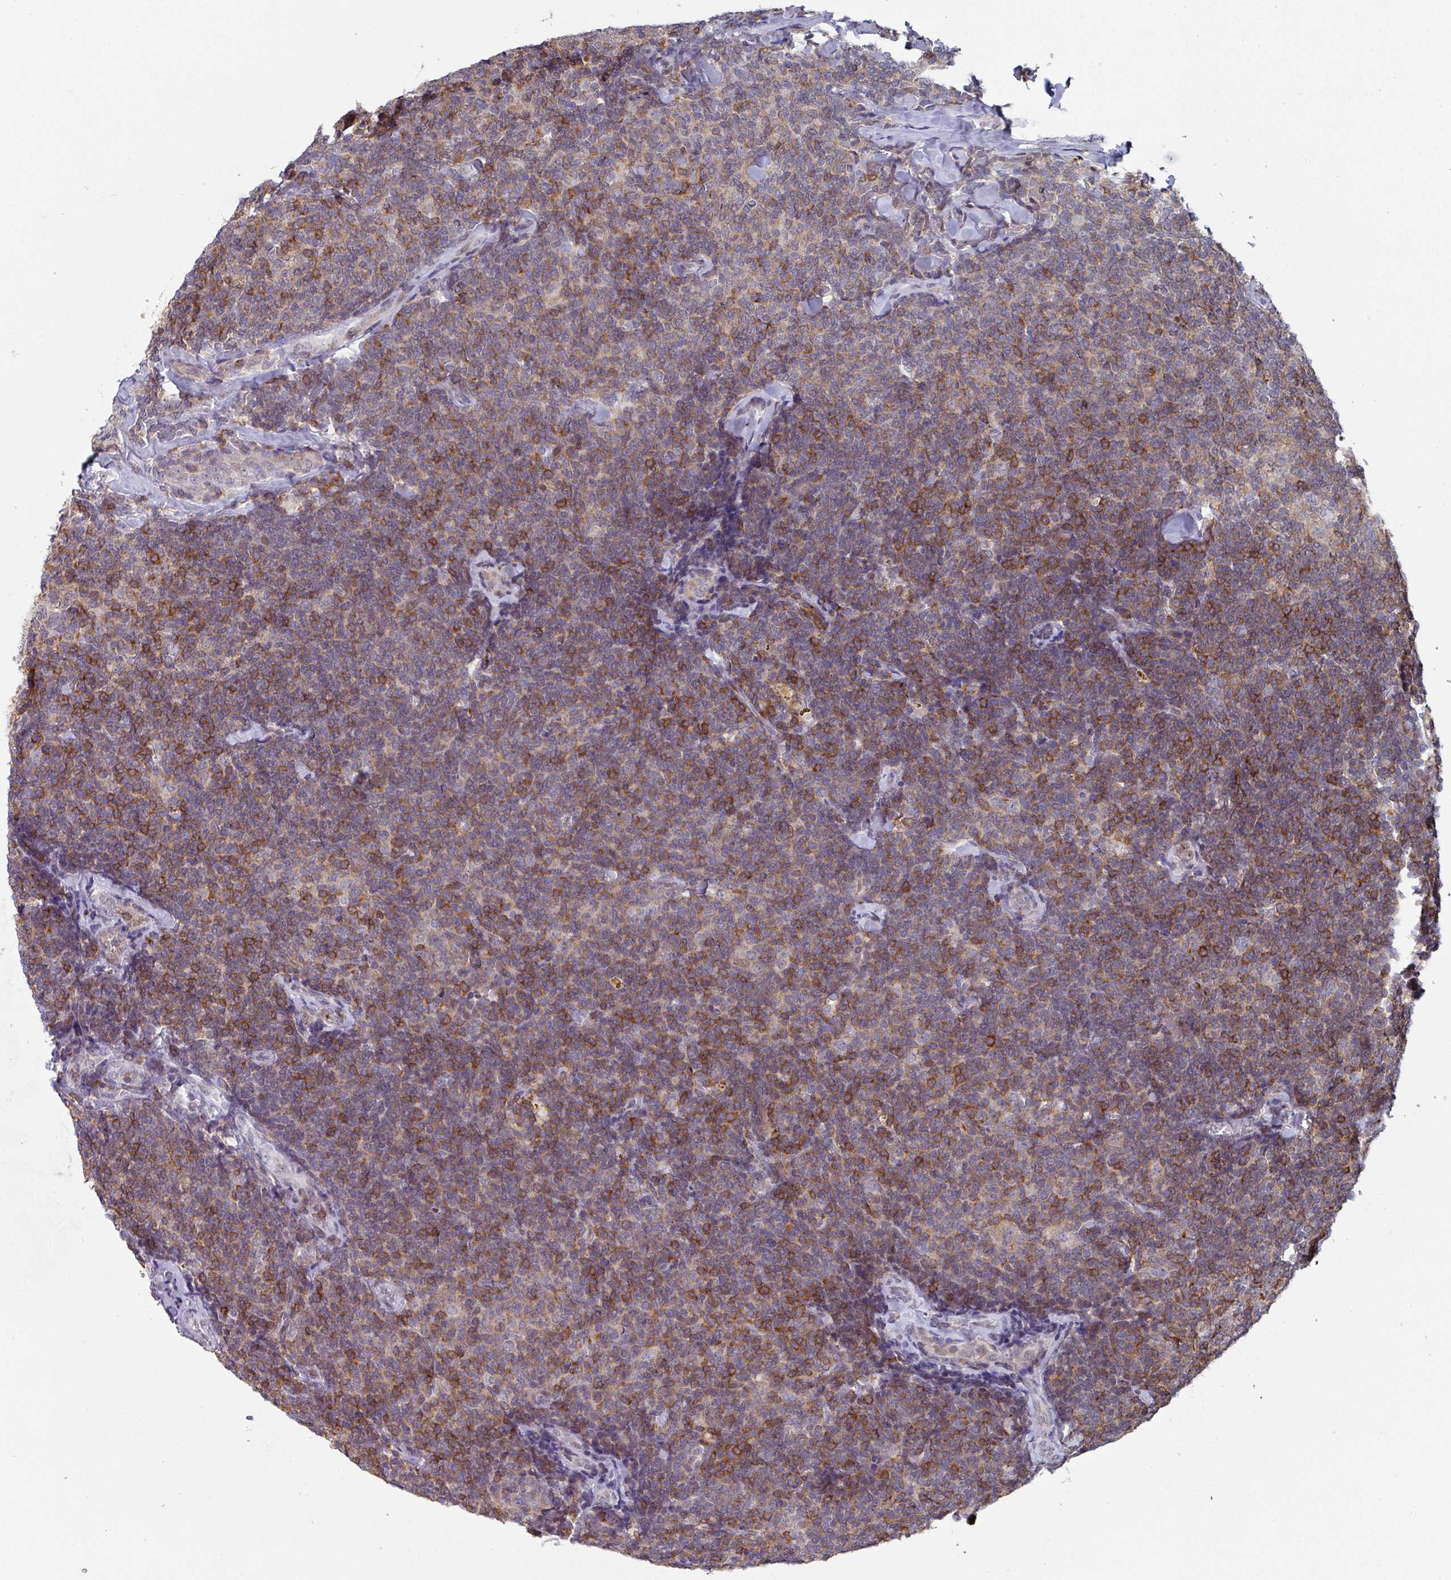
{"staining": {"intensity": "moderate", "quantity": ">75%", "location": "cytoplasmic/membranous"}, "tissue": "lymphoma", "cell_type": "Tumor cells", "image_type": "cancer", "snomed": [{"axis": "morphology", "description": "Malignant lymphoma, non-Hodgkin's type, Low grade"}, {"axis": "topography", "description": "Lymph node"}], "caption": "Immunohistochemistry image of neoplastic tissue: human low-grade malignant lymphoma, non-Hodgkin's type stained using IHC reveals medium levels of moderate protein expression localized specifically in the cytoplasmic/membranous of tumor cells, appearing as a cytoplasmic/membranous brown color.", "gene": "RASAL3", "patient": {"sex": "female", "age": 56}}